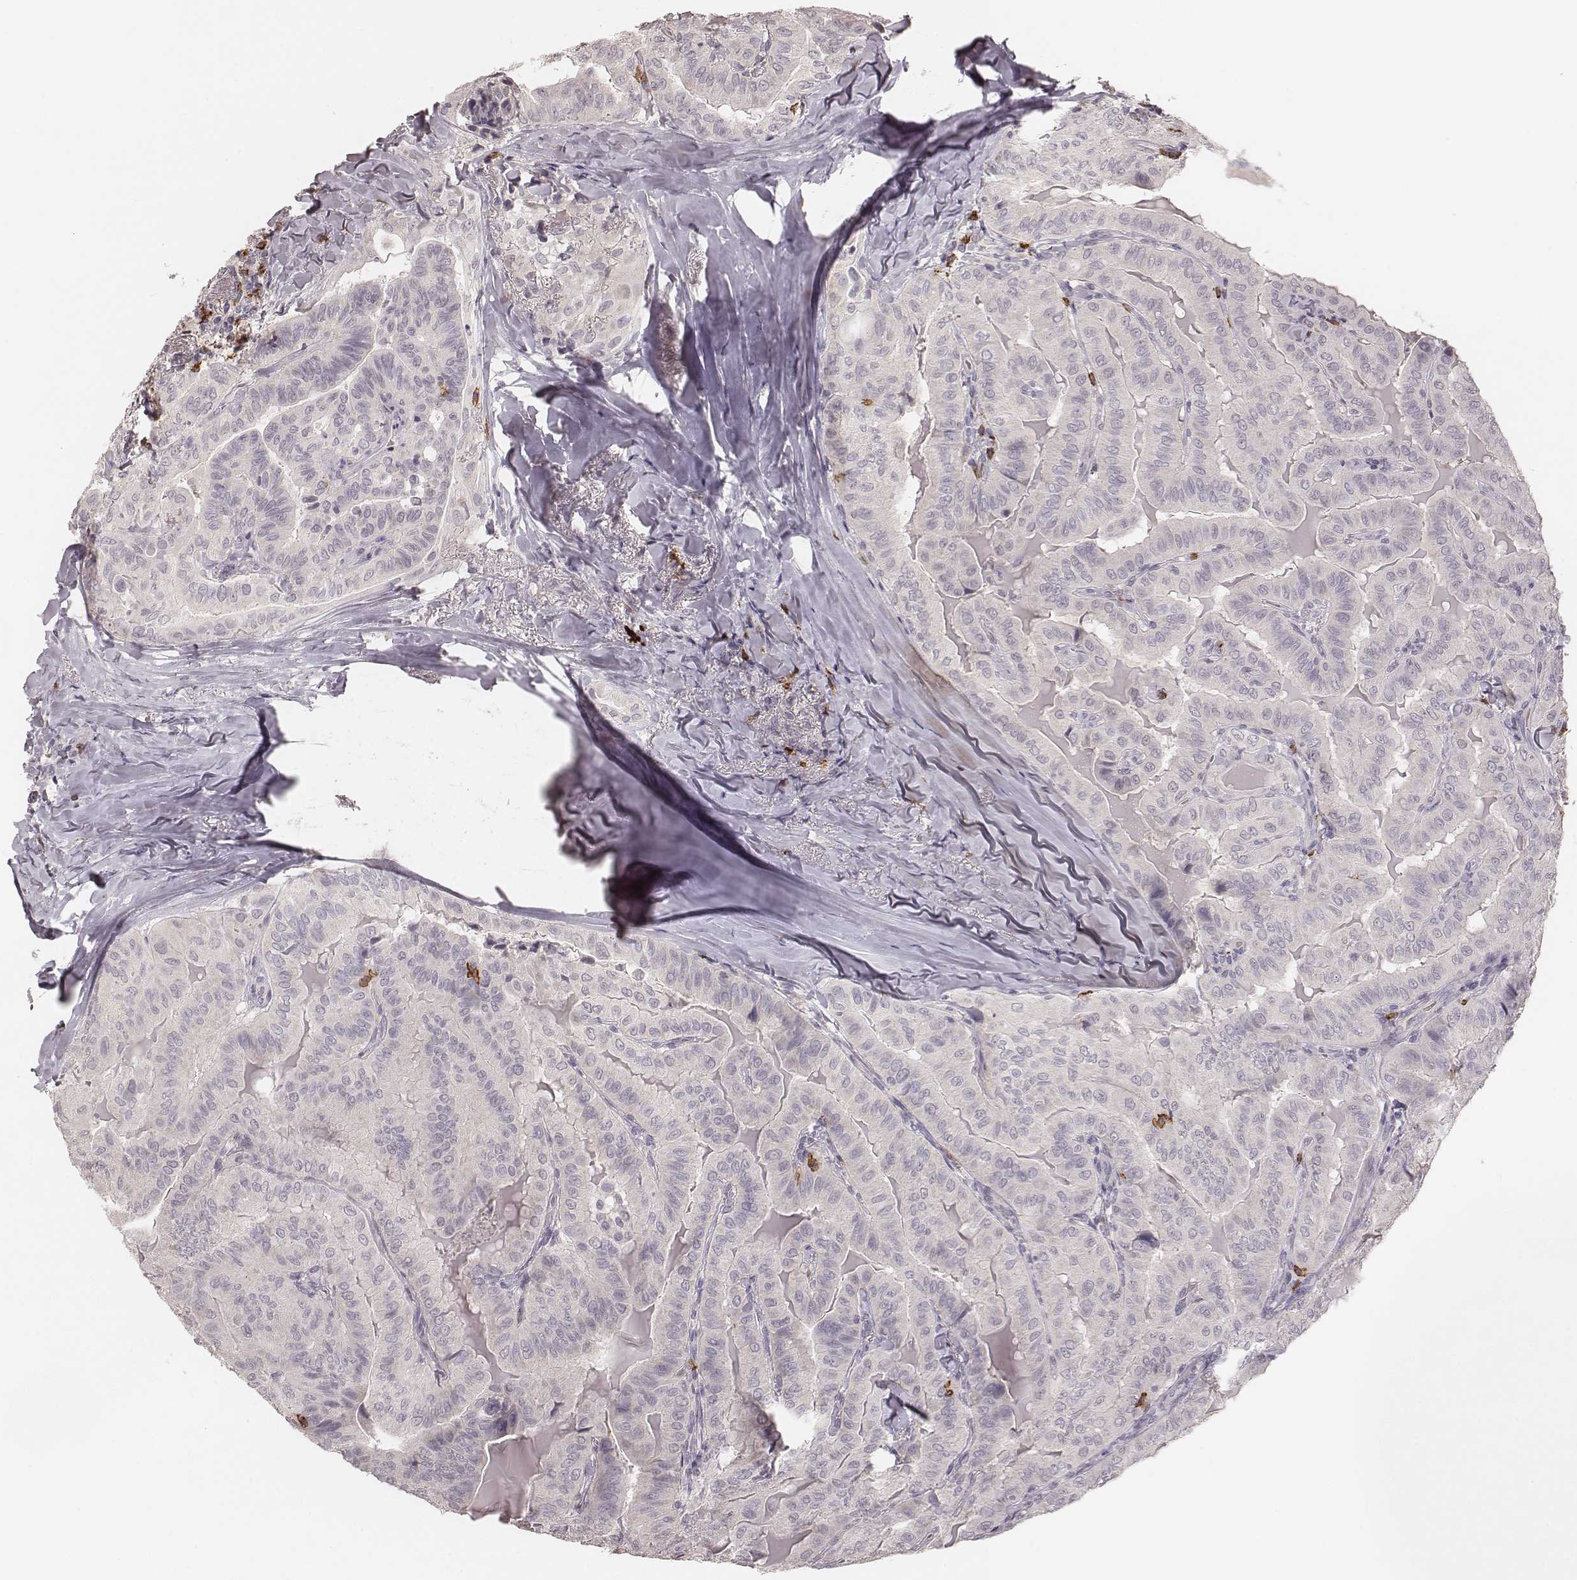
{"staining": {"intensity": "negative", "quantity": "none", "location": "none"}, "tissue": "thyroid cancer", "cell_type": "Tumor cells", "image_type": "cancer", "snomed": [{"axis": "morphology", "description": "Papillary adenocarcinoma, NOS"}, {"axis": "topography", "description": "Thyroid gland"}], "caption": "This is a image of immunohistochemistry (IHC) staining of thyroid cancer, which shows no positivity in tumor cells. Nuclei are stained in blue.", "gene": "CD8A", "patient": {"sex": "female", "age": 68}}